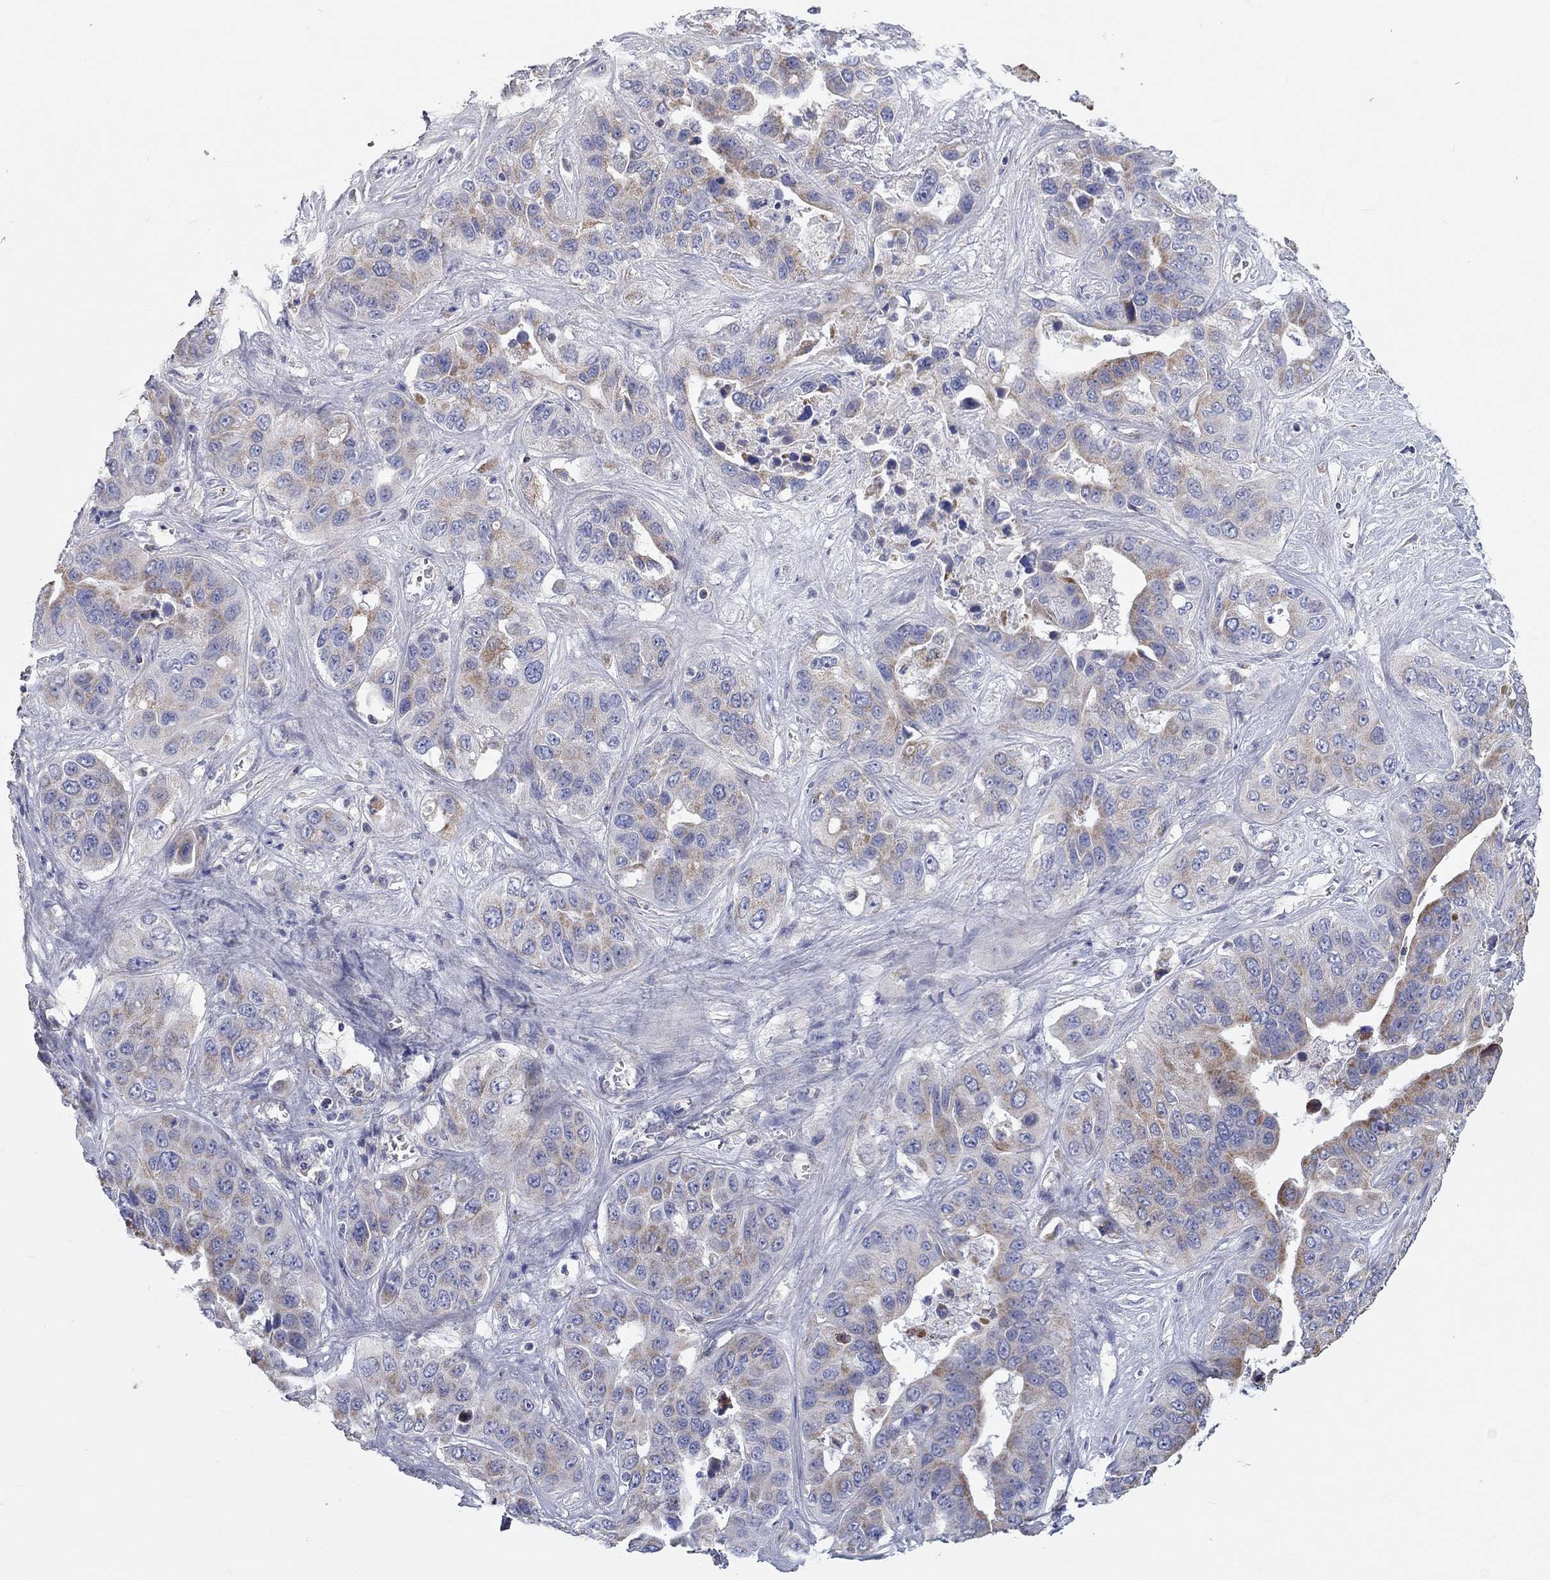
{"staining": {"intensity": "moderate", "quantity": "<25%", "location": "cytoplasmic/membranous"}, "tissue": "liver cancer", "cell_type": "Tumor cells", "image_type": "cancer", "snomed": [{"axis": "morphology", "description": "Cholangiocarcinoma"}, {"axis": "topography", "description": "Liver"}], "caption": "Immunohistochemical staining of human liver cancer (cholangiocarcinoma) shows moderate cytoplasmic/membranous protein staining in approximately <25% of tumor cells.", "gene": "RCAN1", "patient": {"sex": "female", "age": 52}}